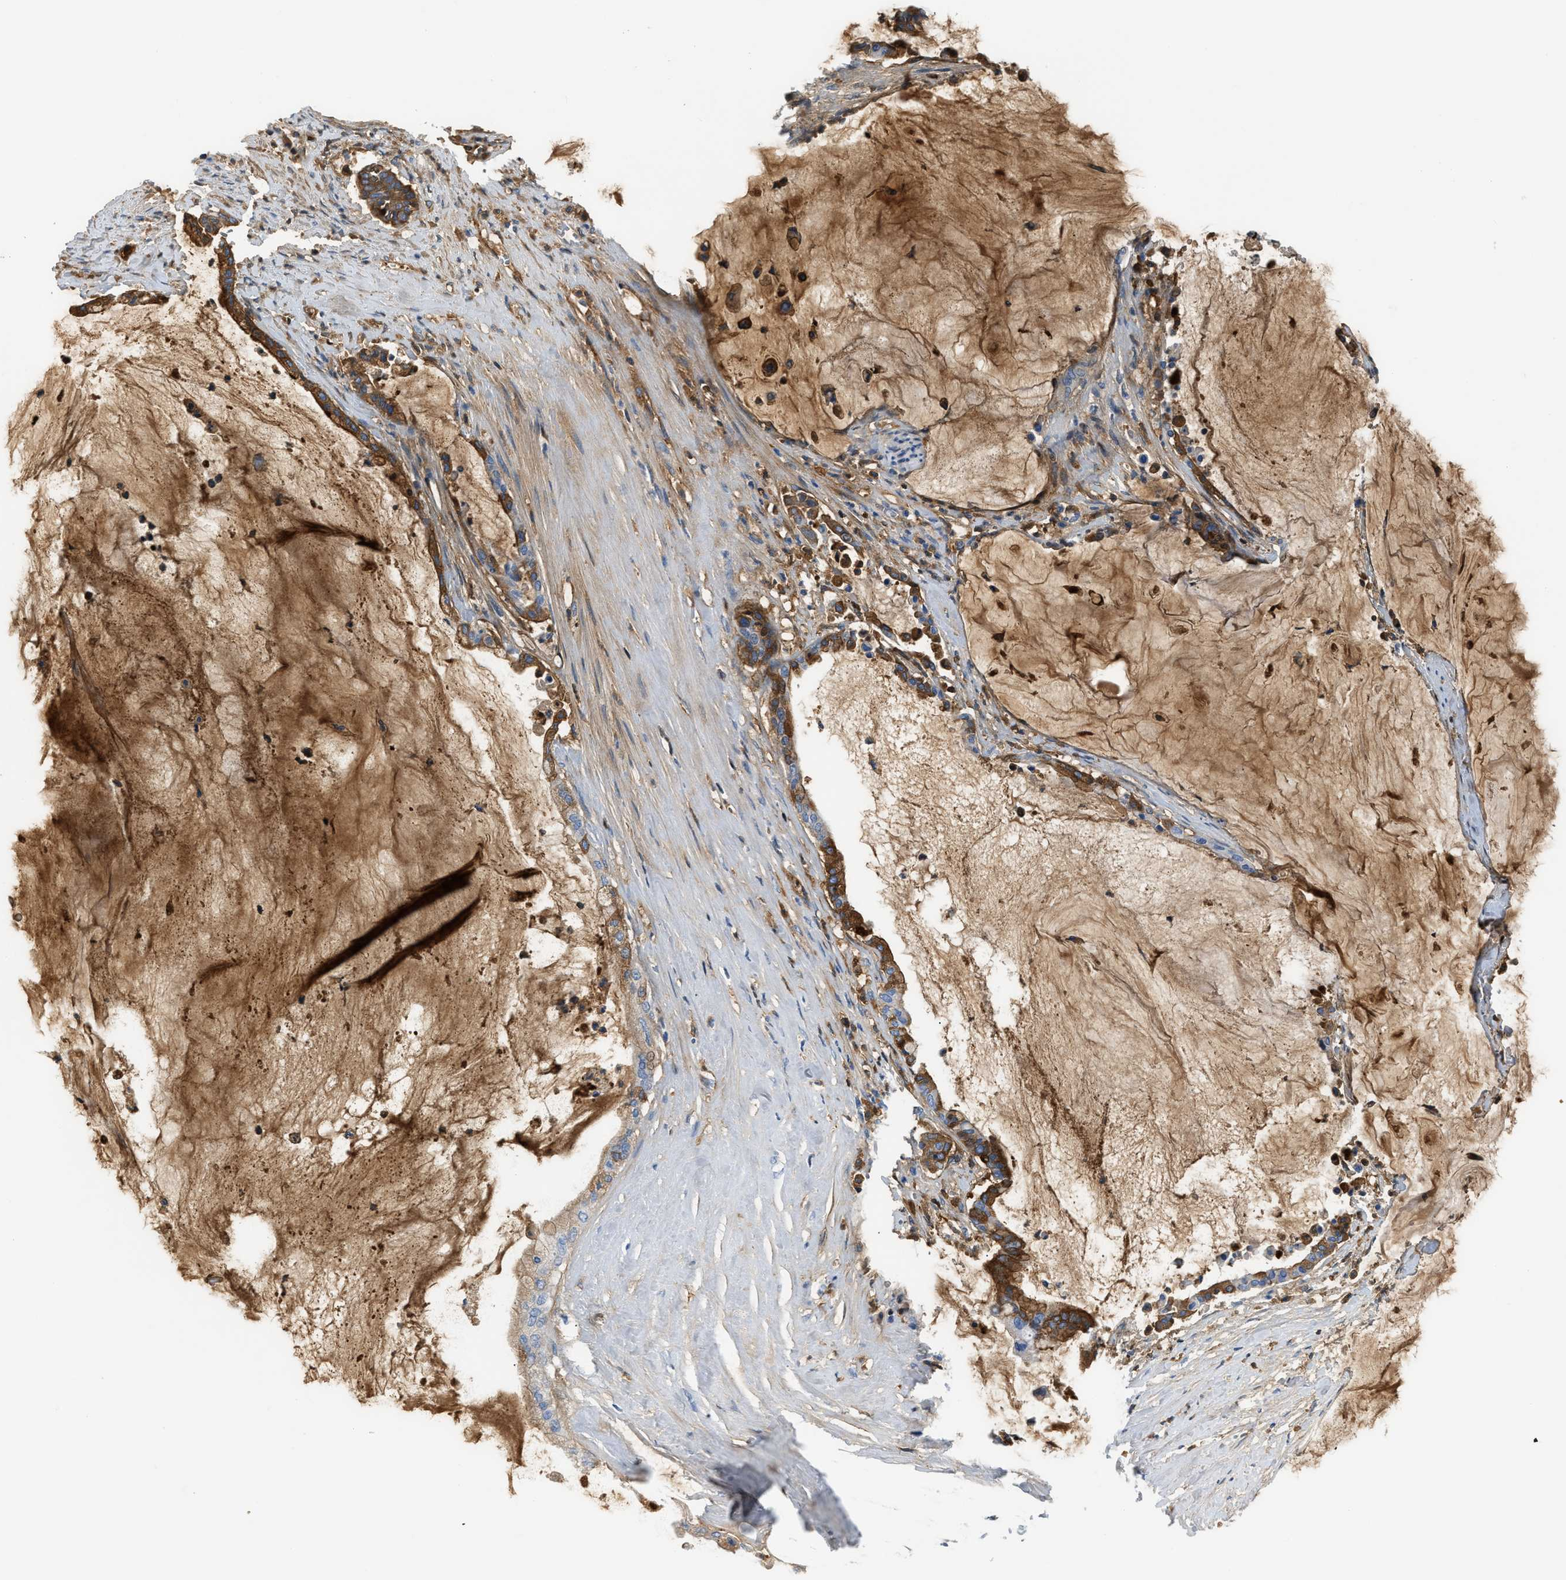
{"staining": {"intensity": "moderate", "quantity": ">75%", "location": "cytoplasmic/membranous"}, "tissue": "pancreatic cancer", "cell_type": "Tumor cells", "image_type": "cancer", "snomed": [{"axis": "morphology", "description": "Adenocarcinoma, NOS"}, {"axis": "topography", "description": "Pancreas"}], "caption": "Protein staining displays moderate cytoplasmic/membranous positivity in about >75% of tumor cells in adenocarcinoma (pancreatic).", "gene": "CFI", "patient": {"sex": "male", "age": 41}}